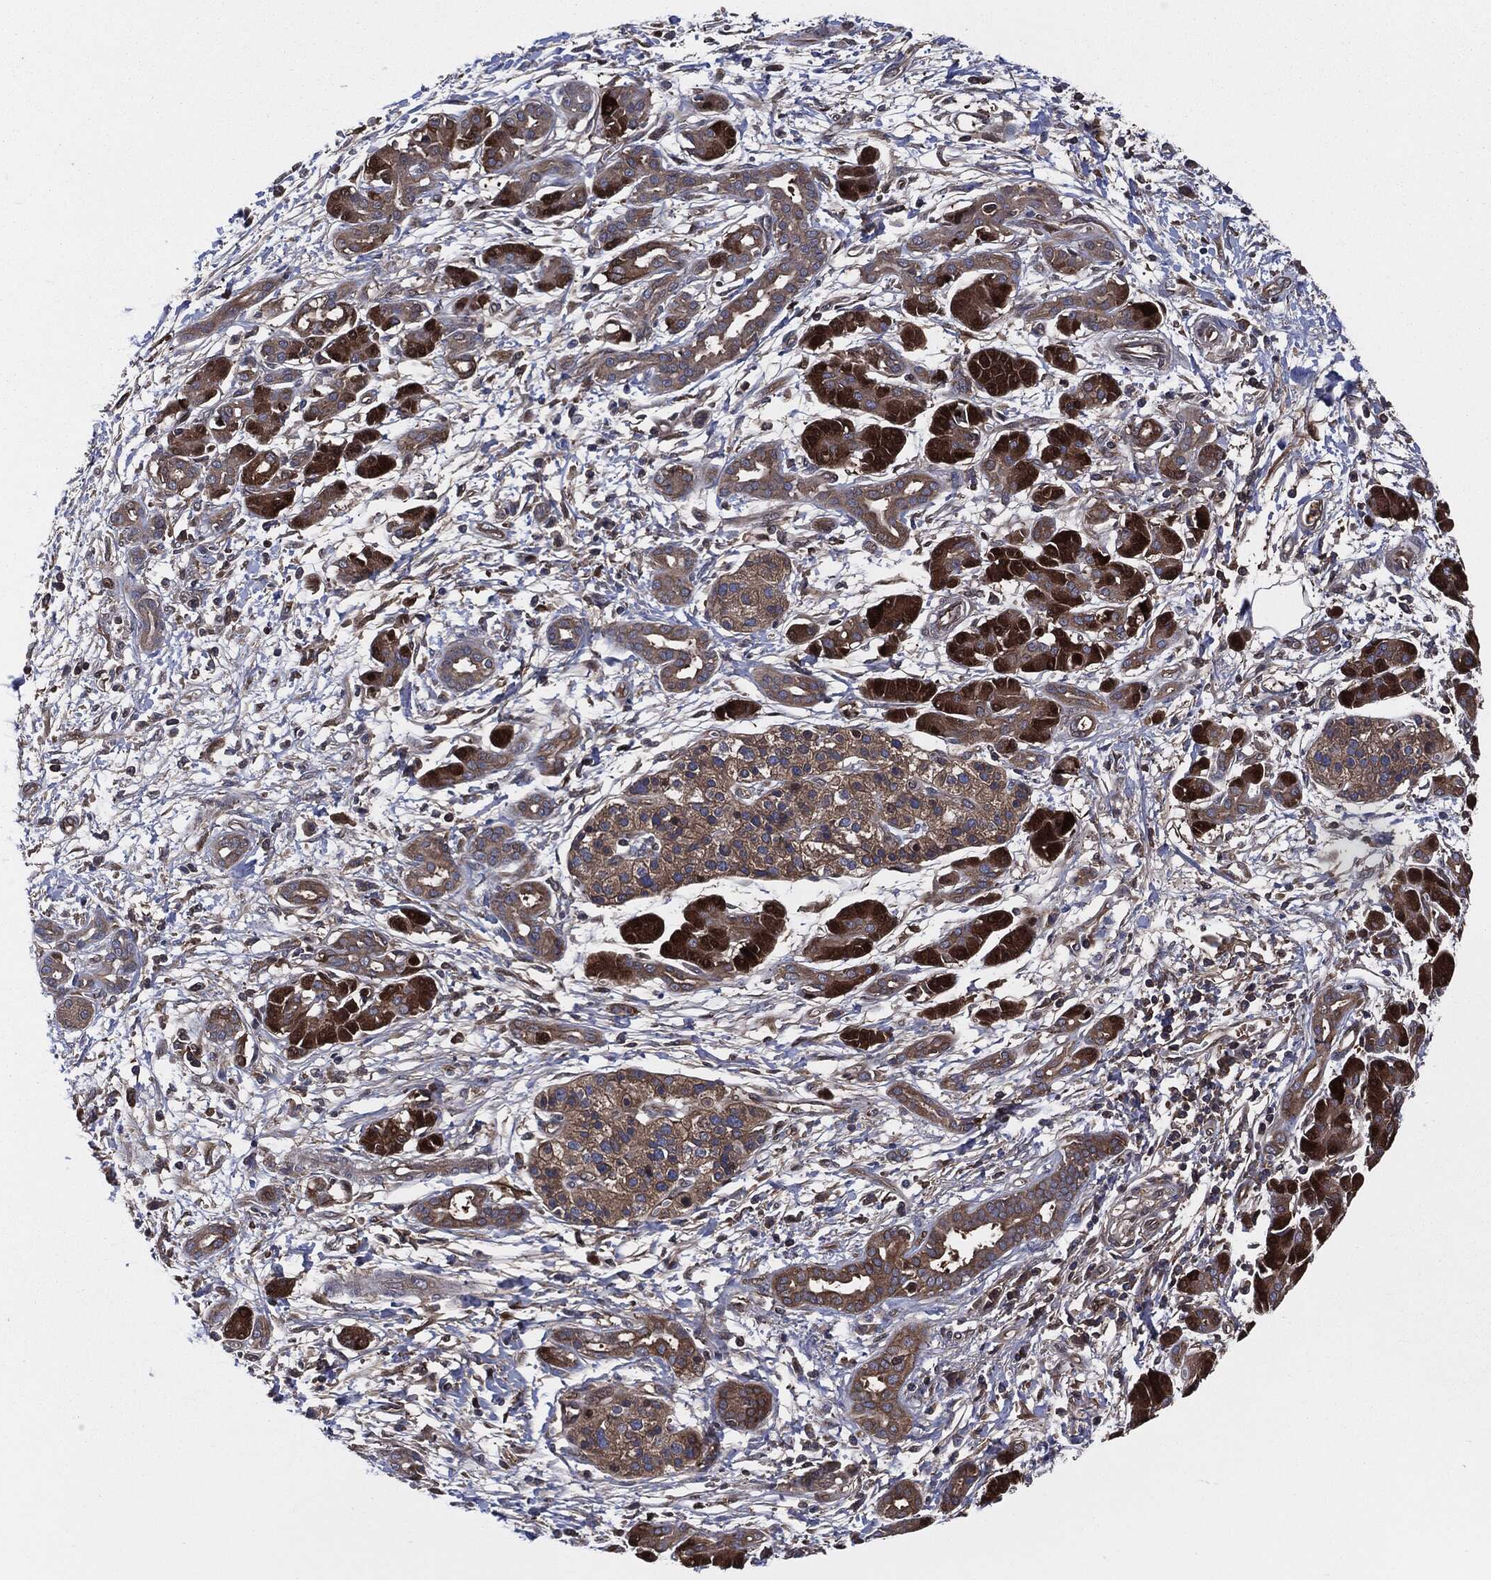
{"staining": {"intensity": "strong", "quantity": "25%-75%", "location": "cytoplasmic/membranous"}, "tissue": "pancreatic cancer", "cell_type": "Tumor cells", "image_type": "cancer", "snomed": [{"axis": "morphology", "description": "Adenocarcinoma, NOS"}, {"axis": "topography", "description": "Pancreas"}], "caption": "A brown stain highlights strong cytoplasmic/membranous expression of a protein in pancreatic cancer tumor cells. (IHC, brightfield microscopy, high magnification).", "gene": "XPNPEP1", "patient": {"sex": "male", "age": 72}}